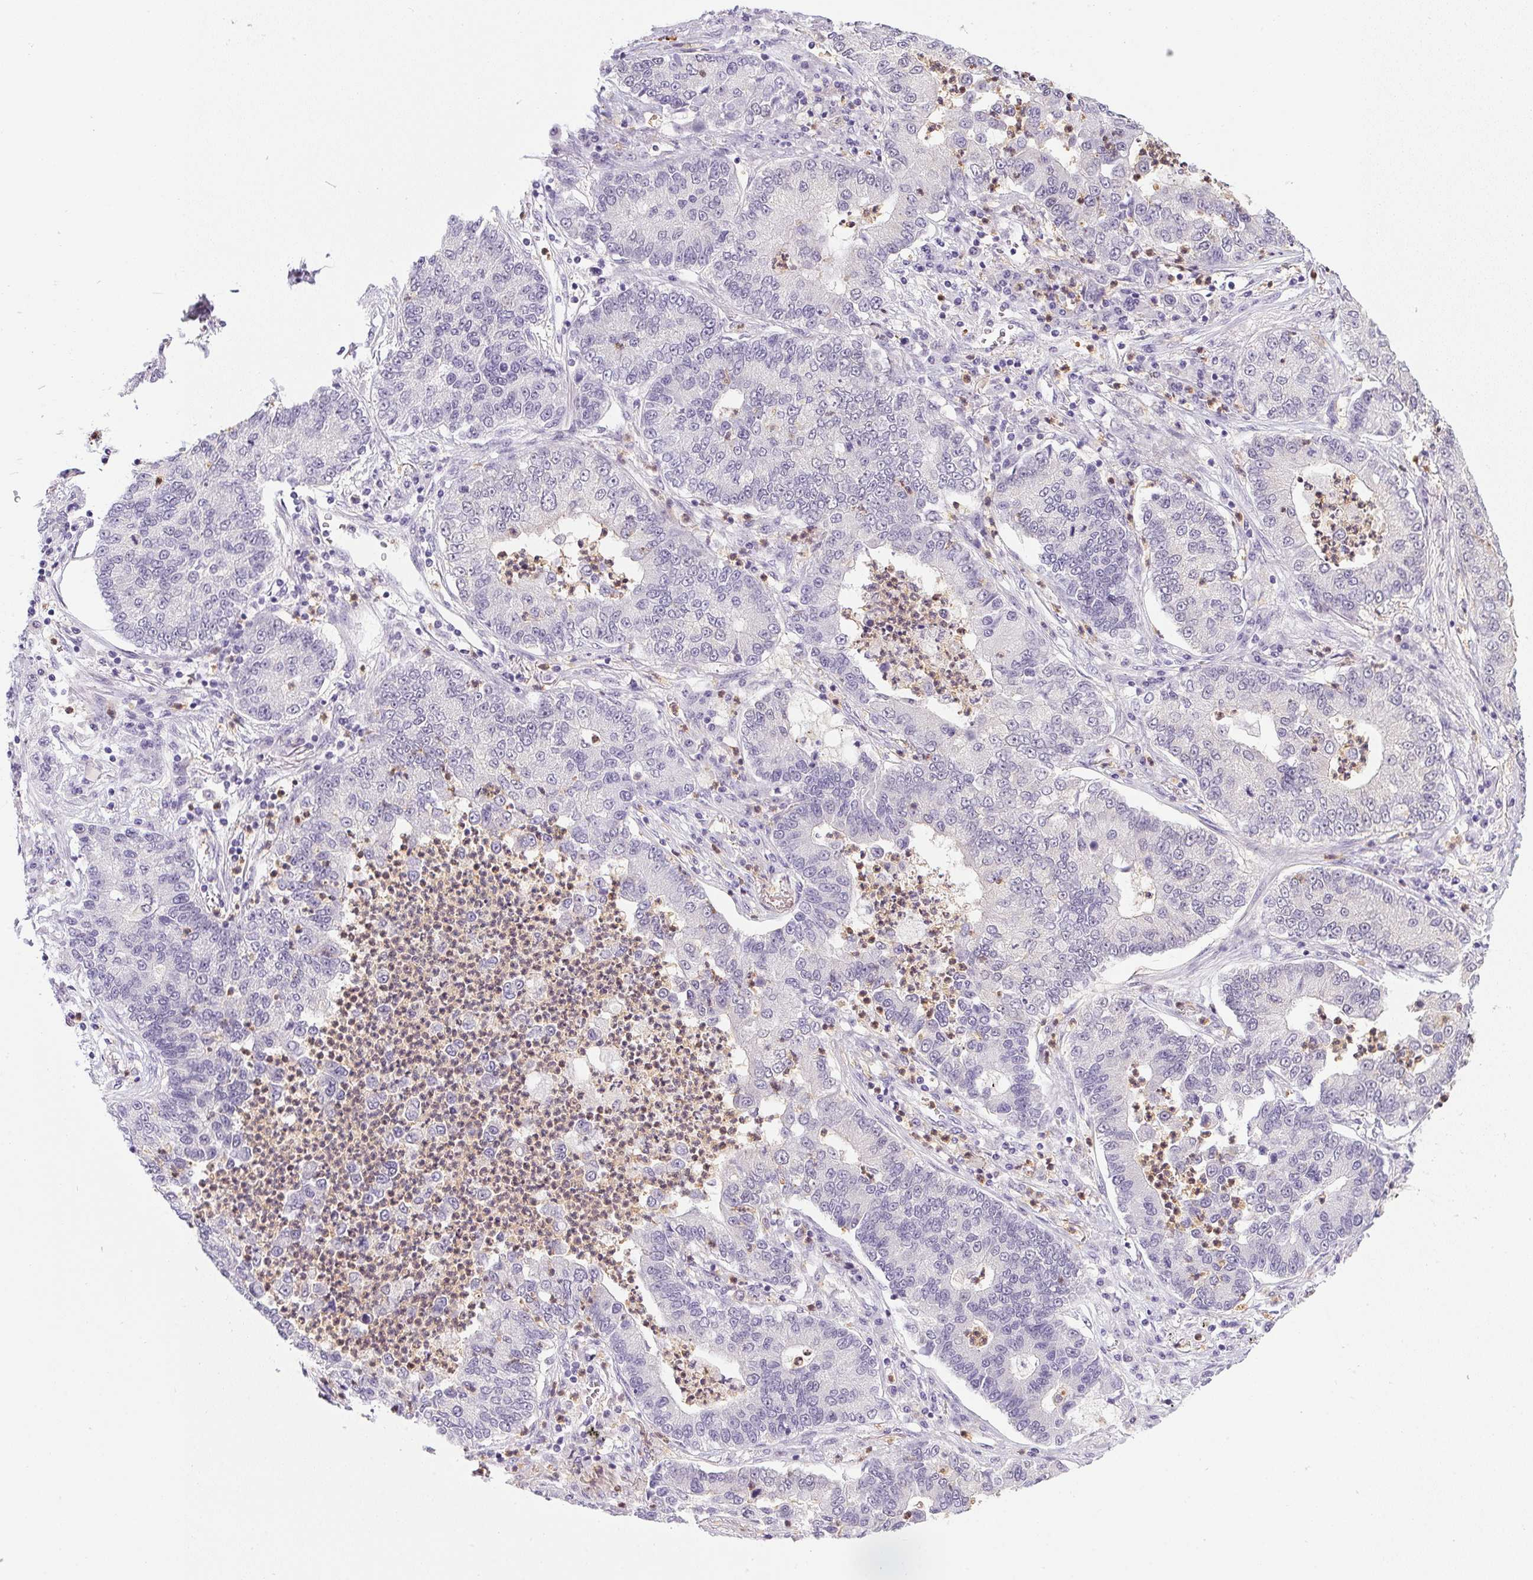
{"staining": {"intensity": "negative", "quantity": "none", "location": "none"}, "tissue": "lung cancer", "cell_type": "Tumor cells", "image_type": "cancer", "snomed": [{"axis": "morphology", "description": "Adenocarcinoma, NOS"}, {"axis": "topography", "description": "Lung"}], "caption": "The immunohistochemistry photomicrograph has no significant positivity in tumor cells of lung adenocarcinoma tissue.", "gene": "DNAJC5G", "patient": {"sex": "female", "age": 57}}